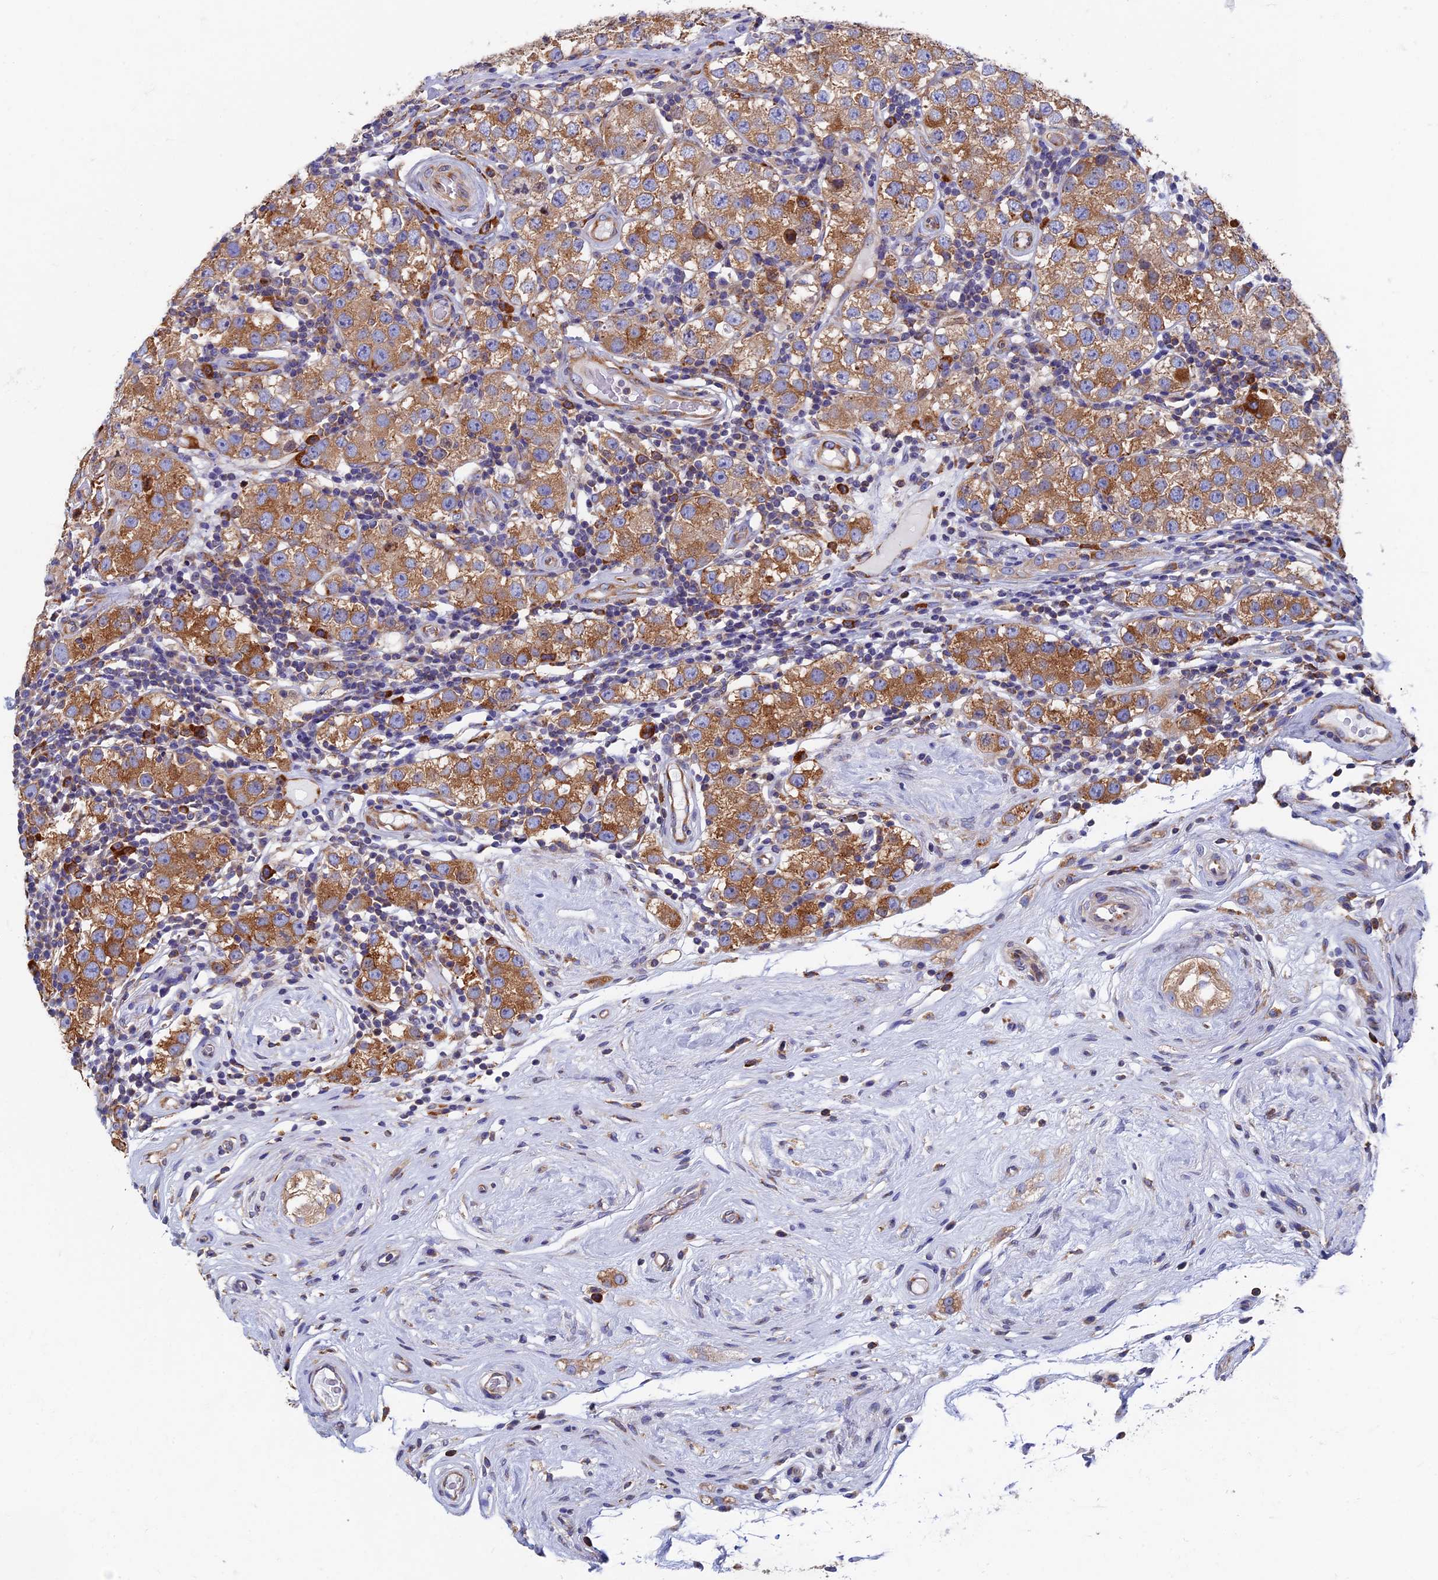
{"staining": {"intensity": "moderate", "quantity": ">75%", "location": "cytoplasmic/membranous"}, "tissue": "testis cancer", "cell_type": "Tumor cells", "image_type": "cancer", "snomed": [{"axis": "morphology", "description": "Seminoma, NOS"}, {"axis": "topography", "description": "Testis"}], "caption": "Protein positivity by immunohistochemistry (IHC) displays moderate cytoplasmic/membranous staining in about >75% of tumor cells in testis seminoma.", "gene": "YBX1", "patient": {"sex": "male", "age": 34}}